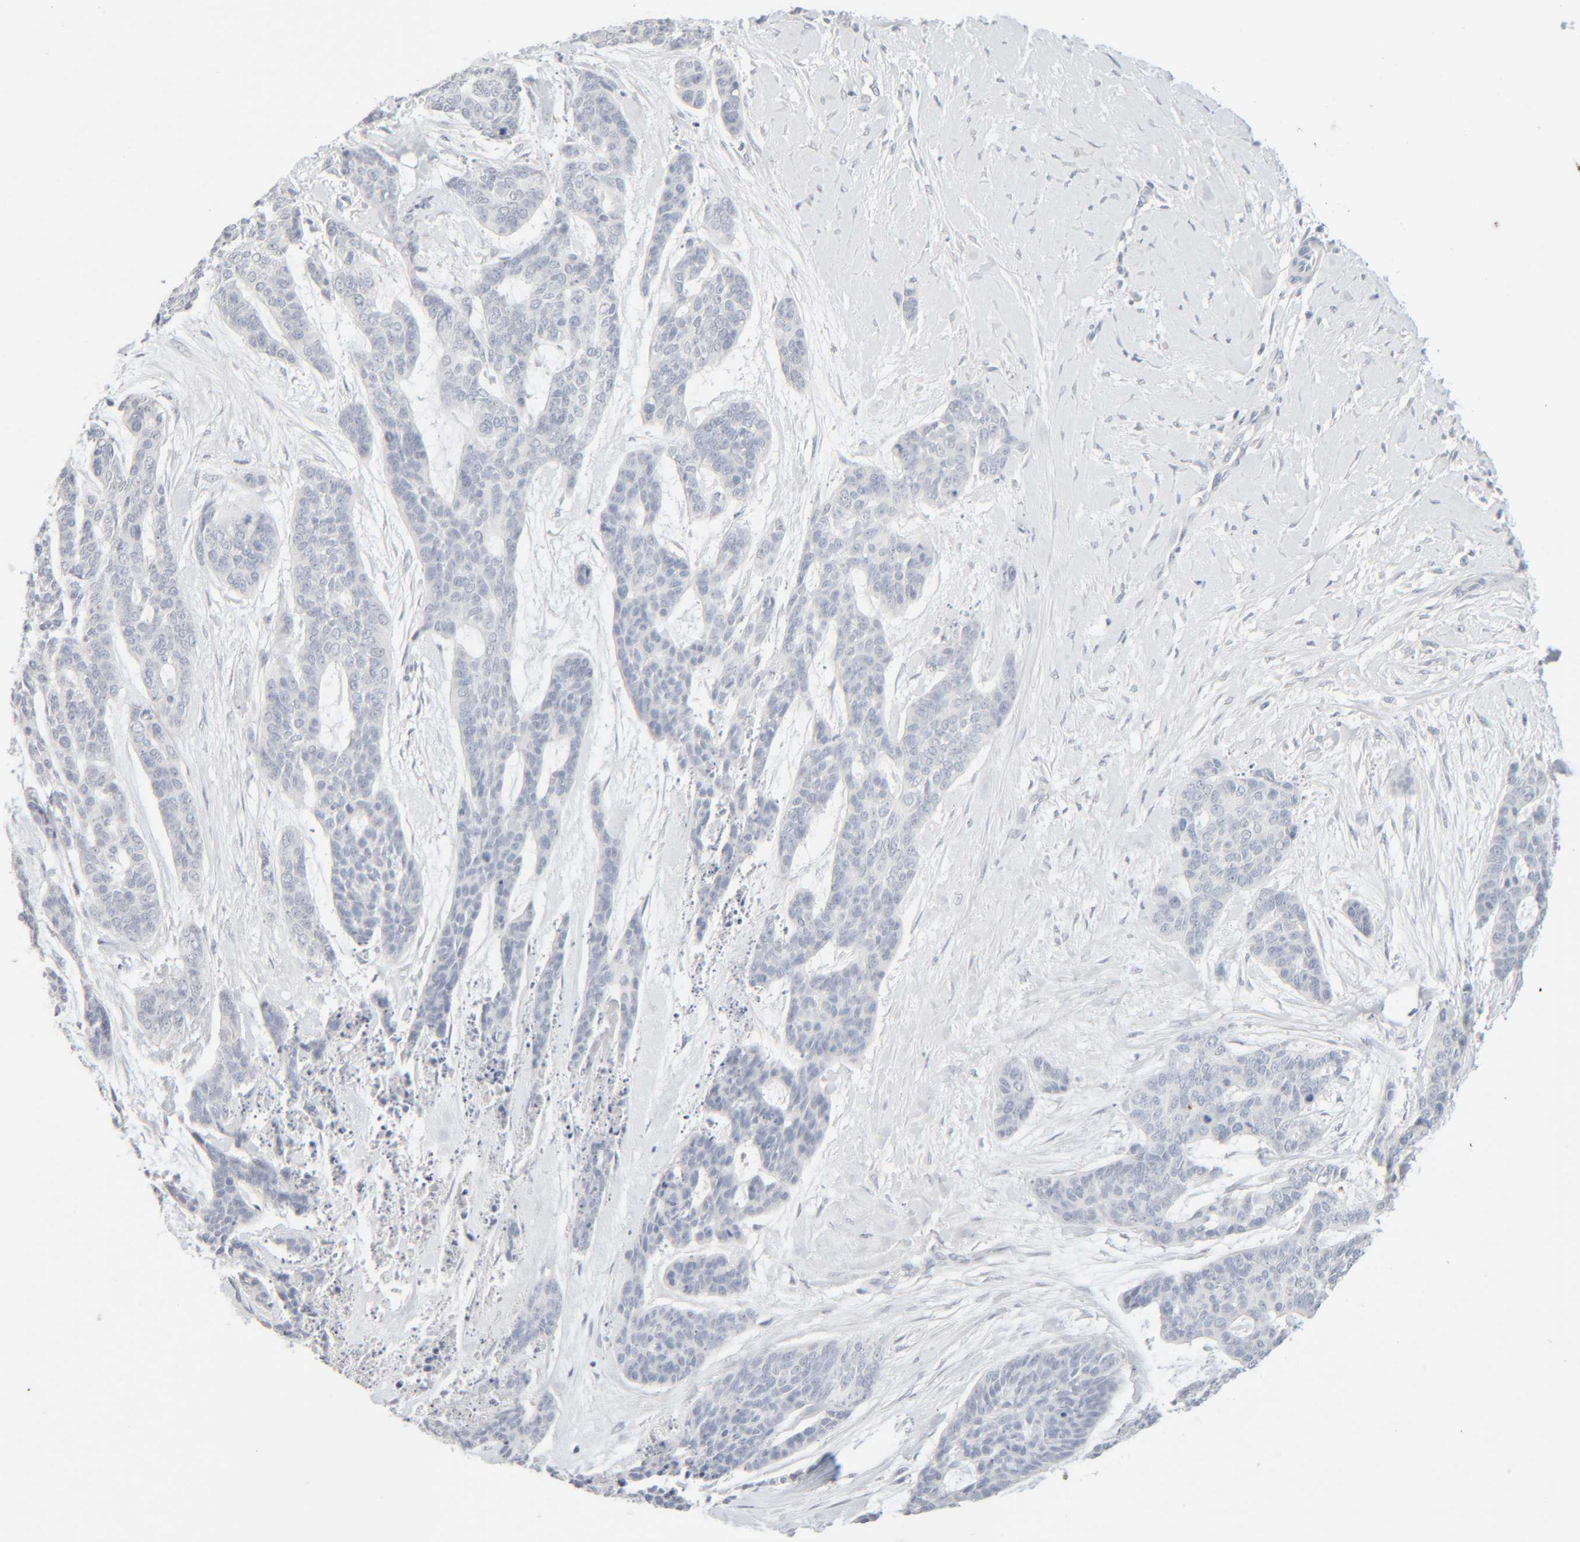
{"staining": {"intensity": "negative", "quantity": "none", "location": "none"}, "tissue": "skin cancer", "cell_type": "Tumor cells", "image_type": "cancer", "snomed": [{"axis": "morphology", "description": "Basal cell carcinoma"}, {"axis": "topography", "description": "Skin"}], "caption": "Immunohistochemistry (IHC) image of basal cell carcinoma (skin) stained for a protein (brown), which displays no positivity in tumor cells.", "gene": "RIDA", "patient": {"sex": "female", "age": 64}}